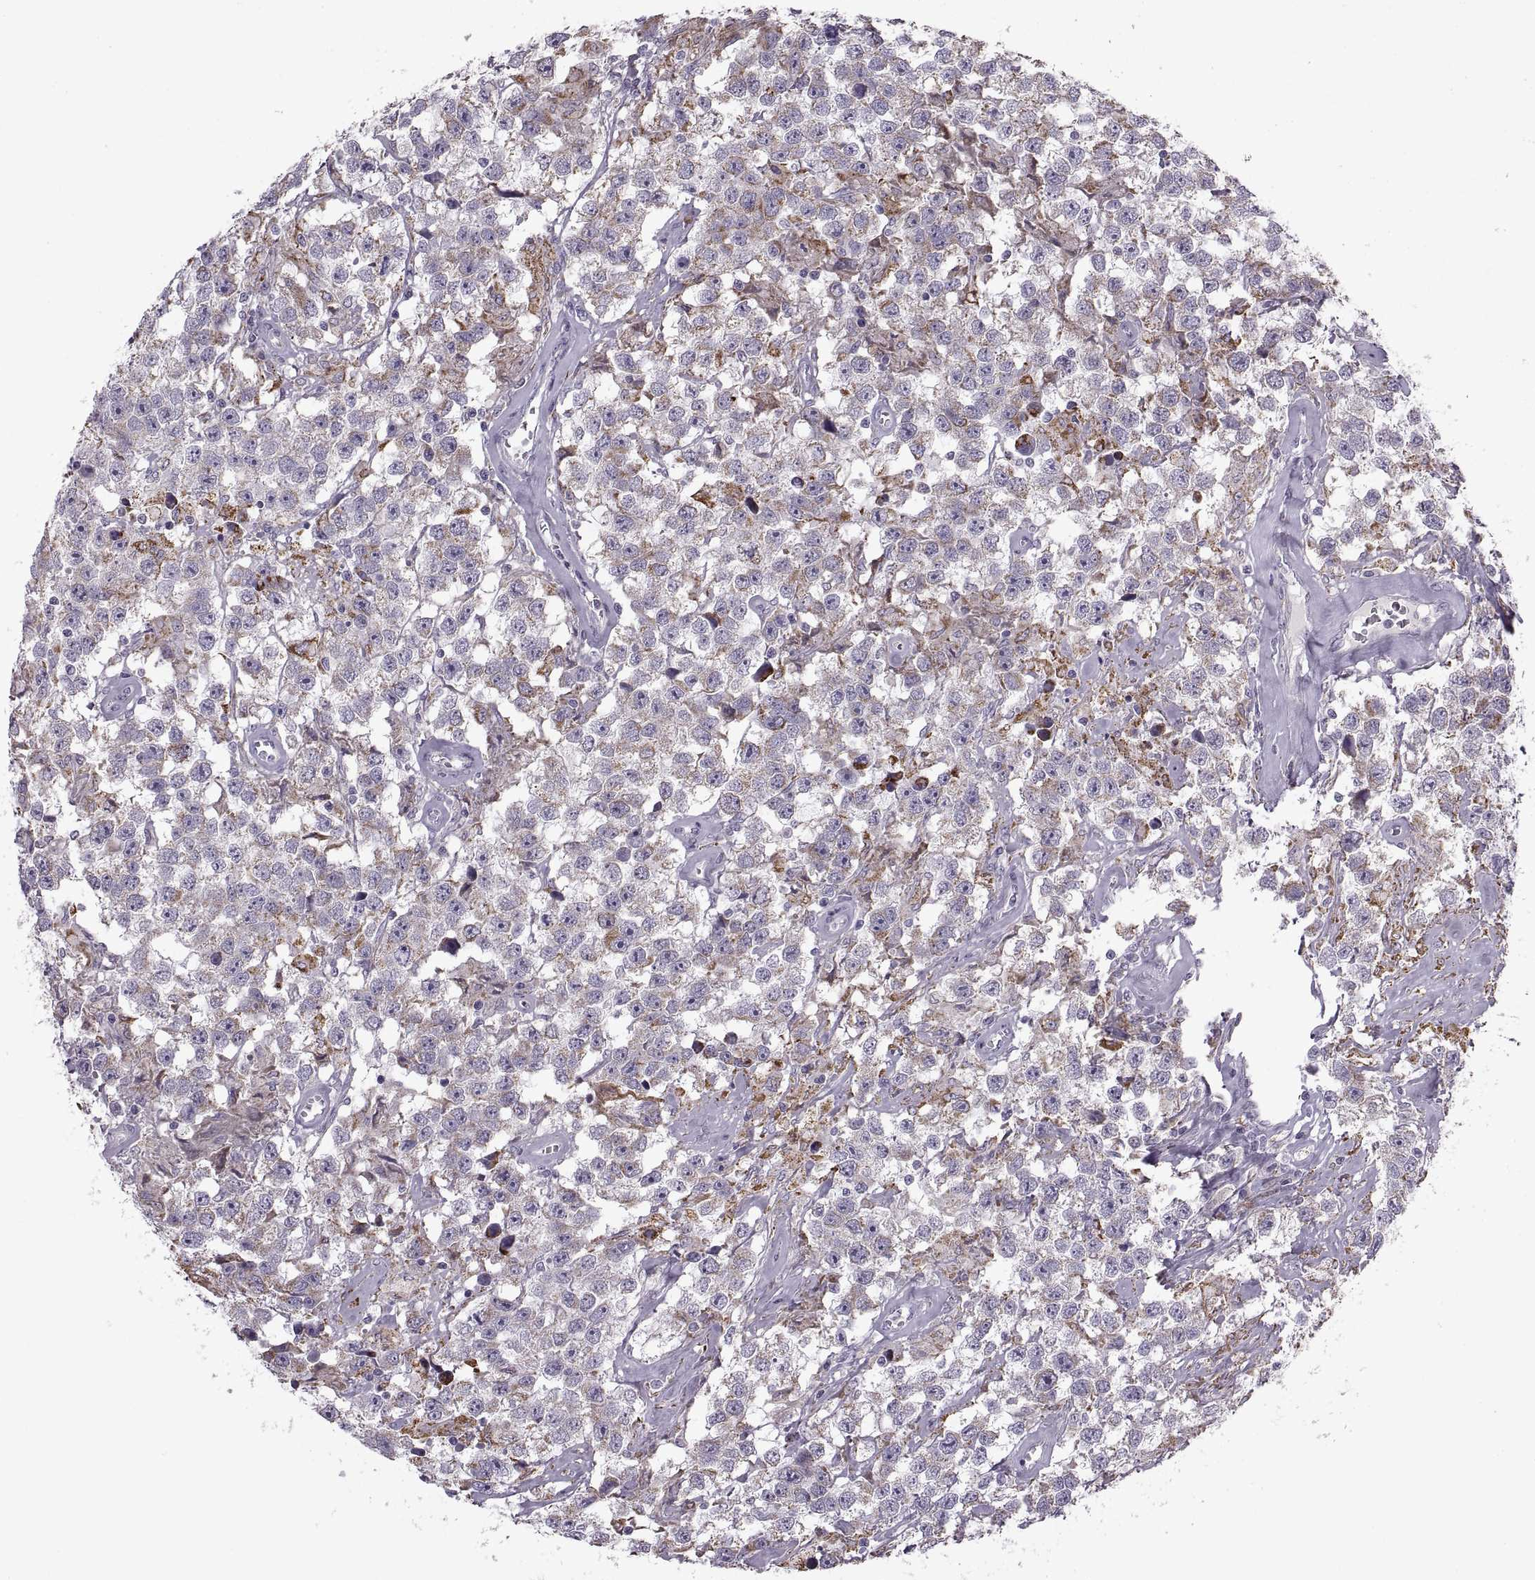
{"staining": {"intensity": "strong", "quantity": "<25%", "location": "cytoplasmic/membranous"}, "tissue": "testis cancer", "cell_type": "Tumor cells", "image_type": "cancer", "snomed": [{"axis": "morphology", "description": "Seminoma, NOS"}, {"axis": "topography", "description": "Testis"}], "caption": "Human seminoma (testis) stained for a protein (brown) displays strong cytoplasmic/membranous positive staining in approximately <25% of tumor cells.", "gene": "PIERCE1", "patient": {"sex": "male", "age": 43}}